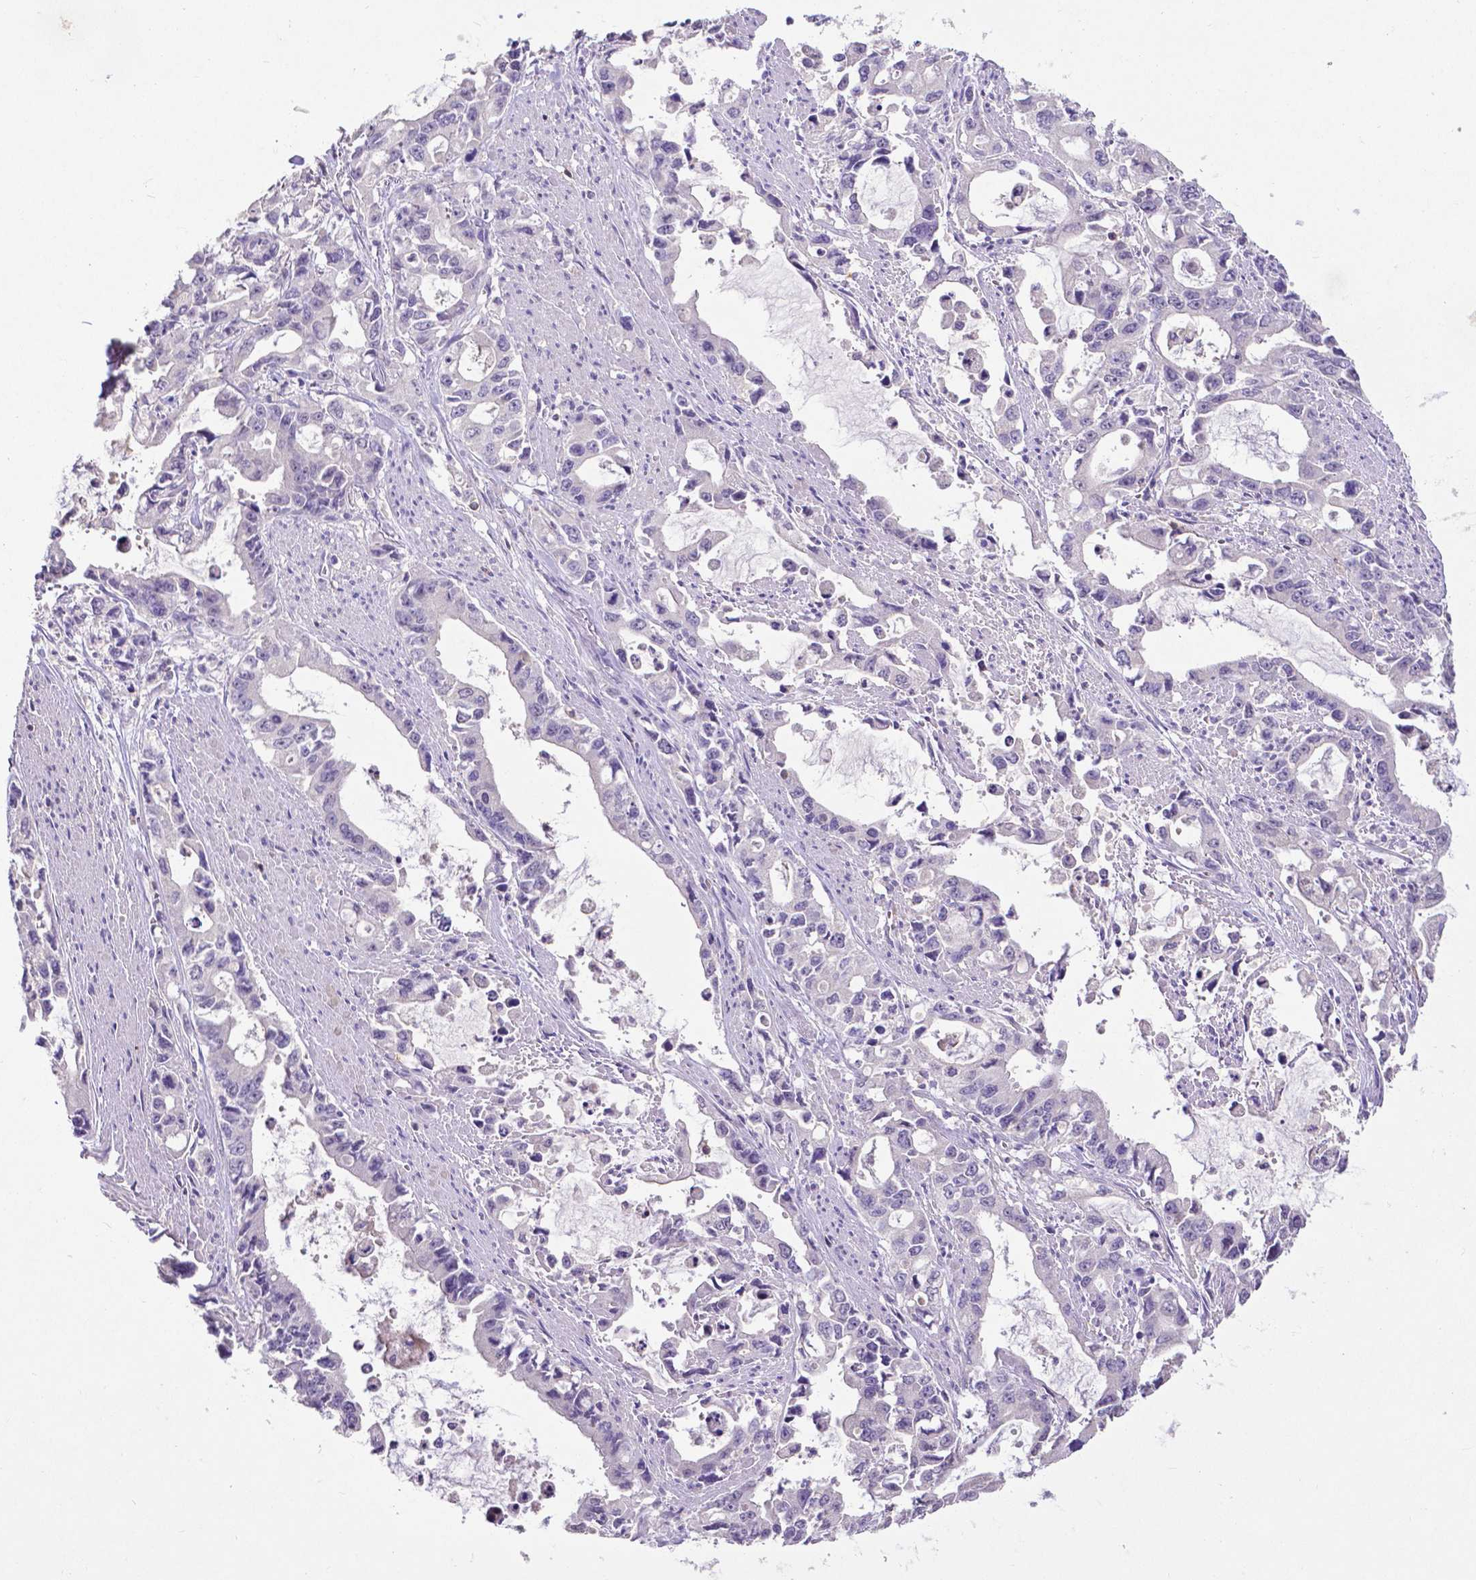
{"staining": {"intensity": "negative", "quantity": "none", "location": "none"}, "tissue": "stomach cancer", "cell_type": "Tumor cells", "image_type": "cancer", "snomed": [{"axis": "morphology", "description": "Adenocarcinoma, NOS"}, {"axis": "topography", "description": "Stomach, upper"}], "caption": "DAB (3,3'-diaminobenzidine) immunohistochemical staining of human stomach cancer (adenocarcinoma) reveals no significant staining in tumor cells.", "gene": "CD4", "patient": {"sex": "male", "age": 85}}